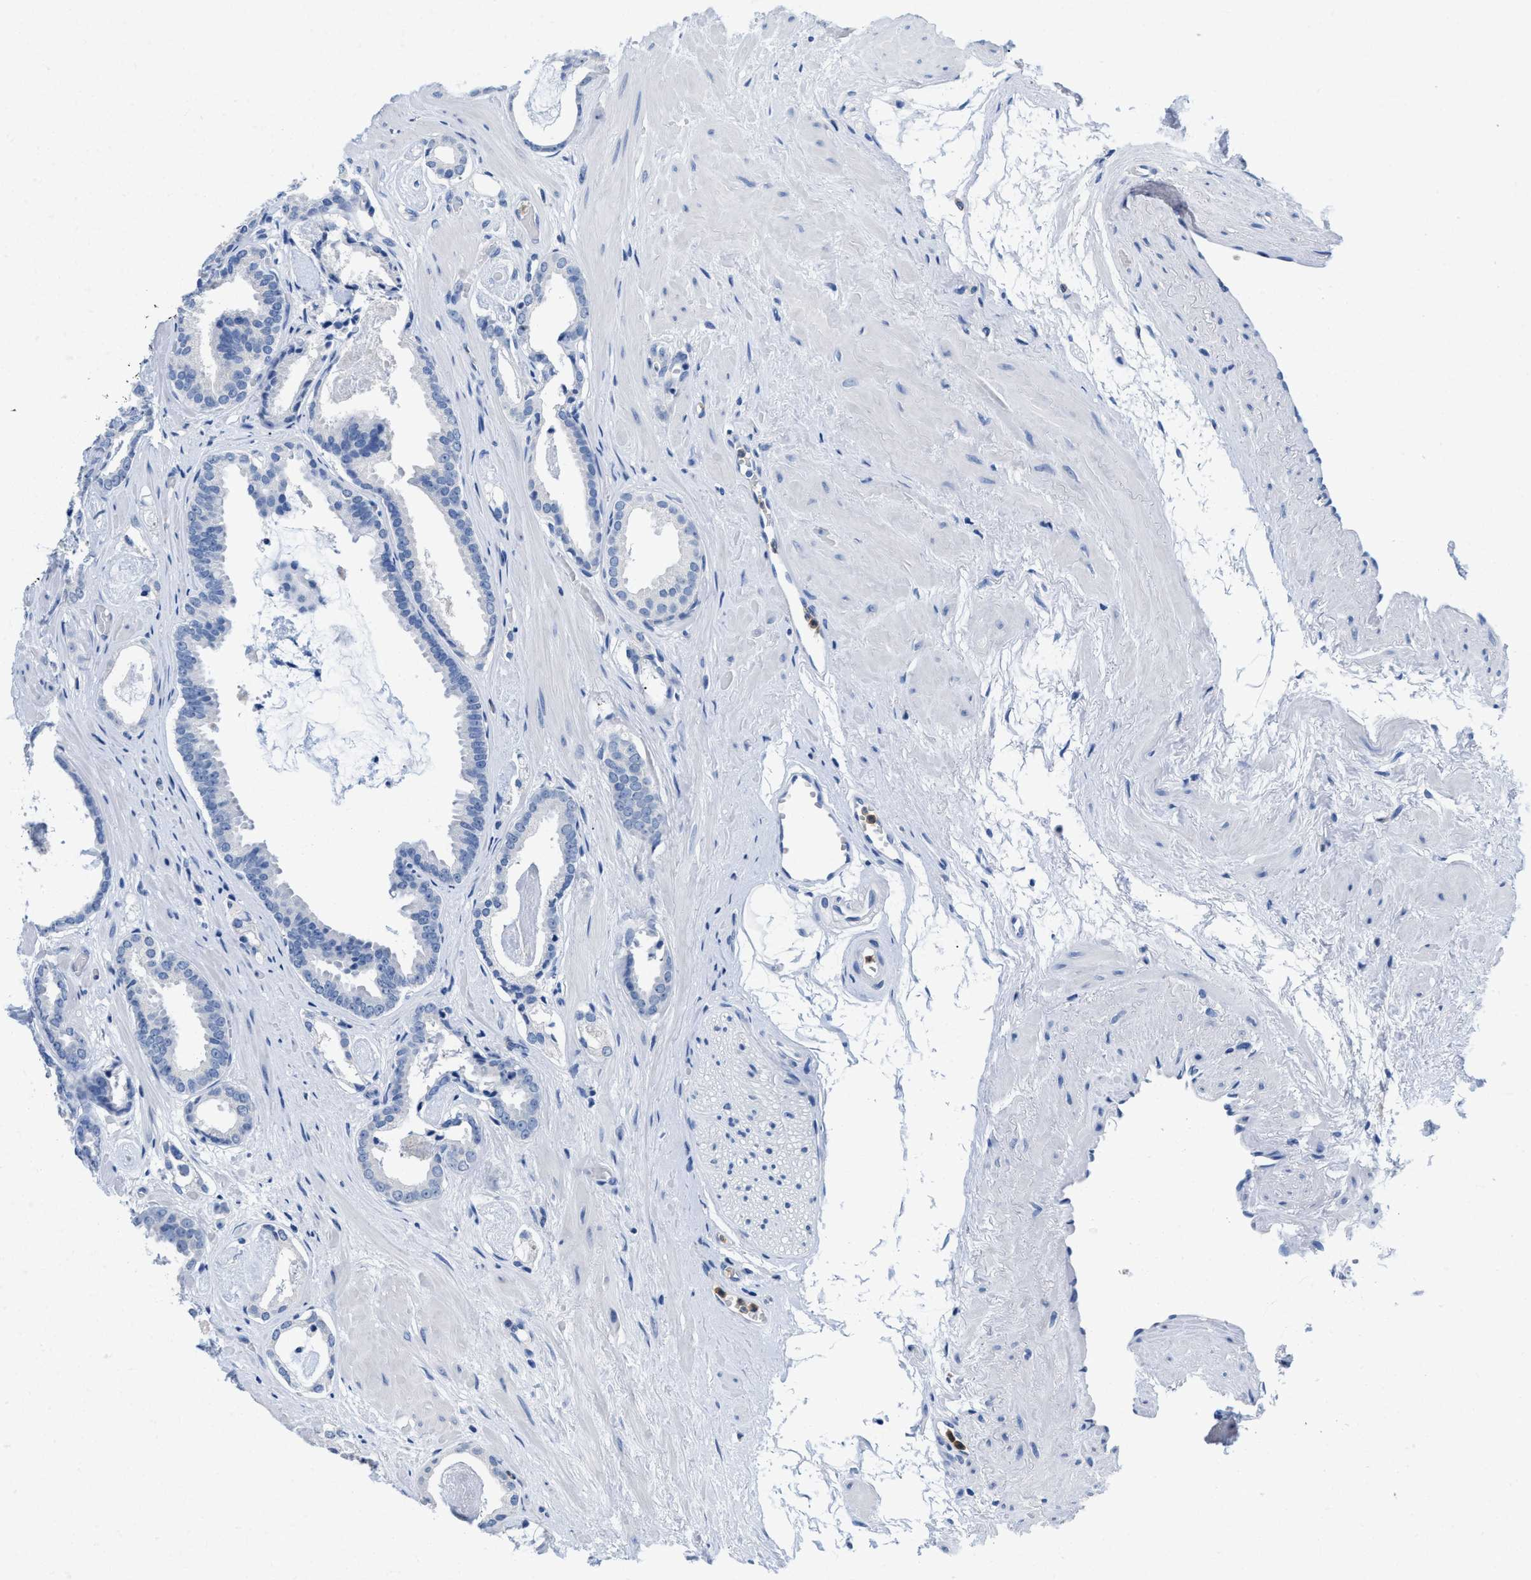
{"staining": {"intensity": "negative", "quantity": "none", "location": "none"}, "tissue": "prostate cancer", "cell_type": "Tumor cells", "image_type": "cancer", "snomed": [{"axis": "morphology", "description": "Adenocarcinoma, Low grade"}, {"axis": "topography", "description": "Prostate"}], "caption": "Immunohistochemistry micrograph of prostate adenocarcinoma (low-grade) stained for a protein (brown), which shows no positivity in tumor cells. (DAB (3,3'-diaminobenzidine) immunohistochemistry, high magnification).", "gene": "CR1", "patient": {"sex": "male", "age": 53}}